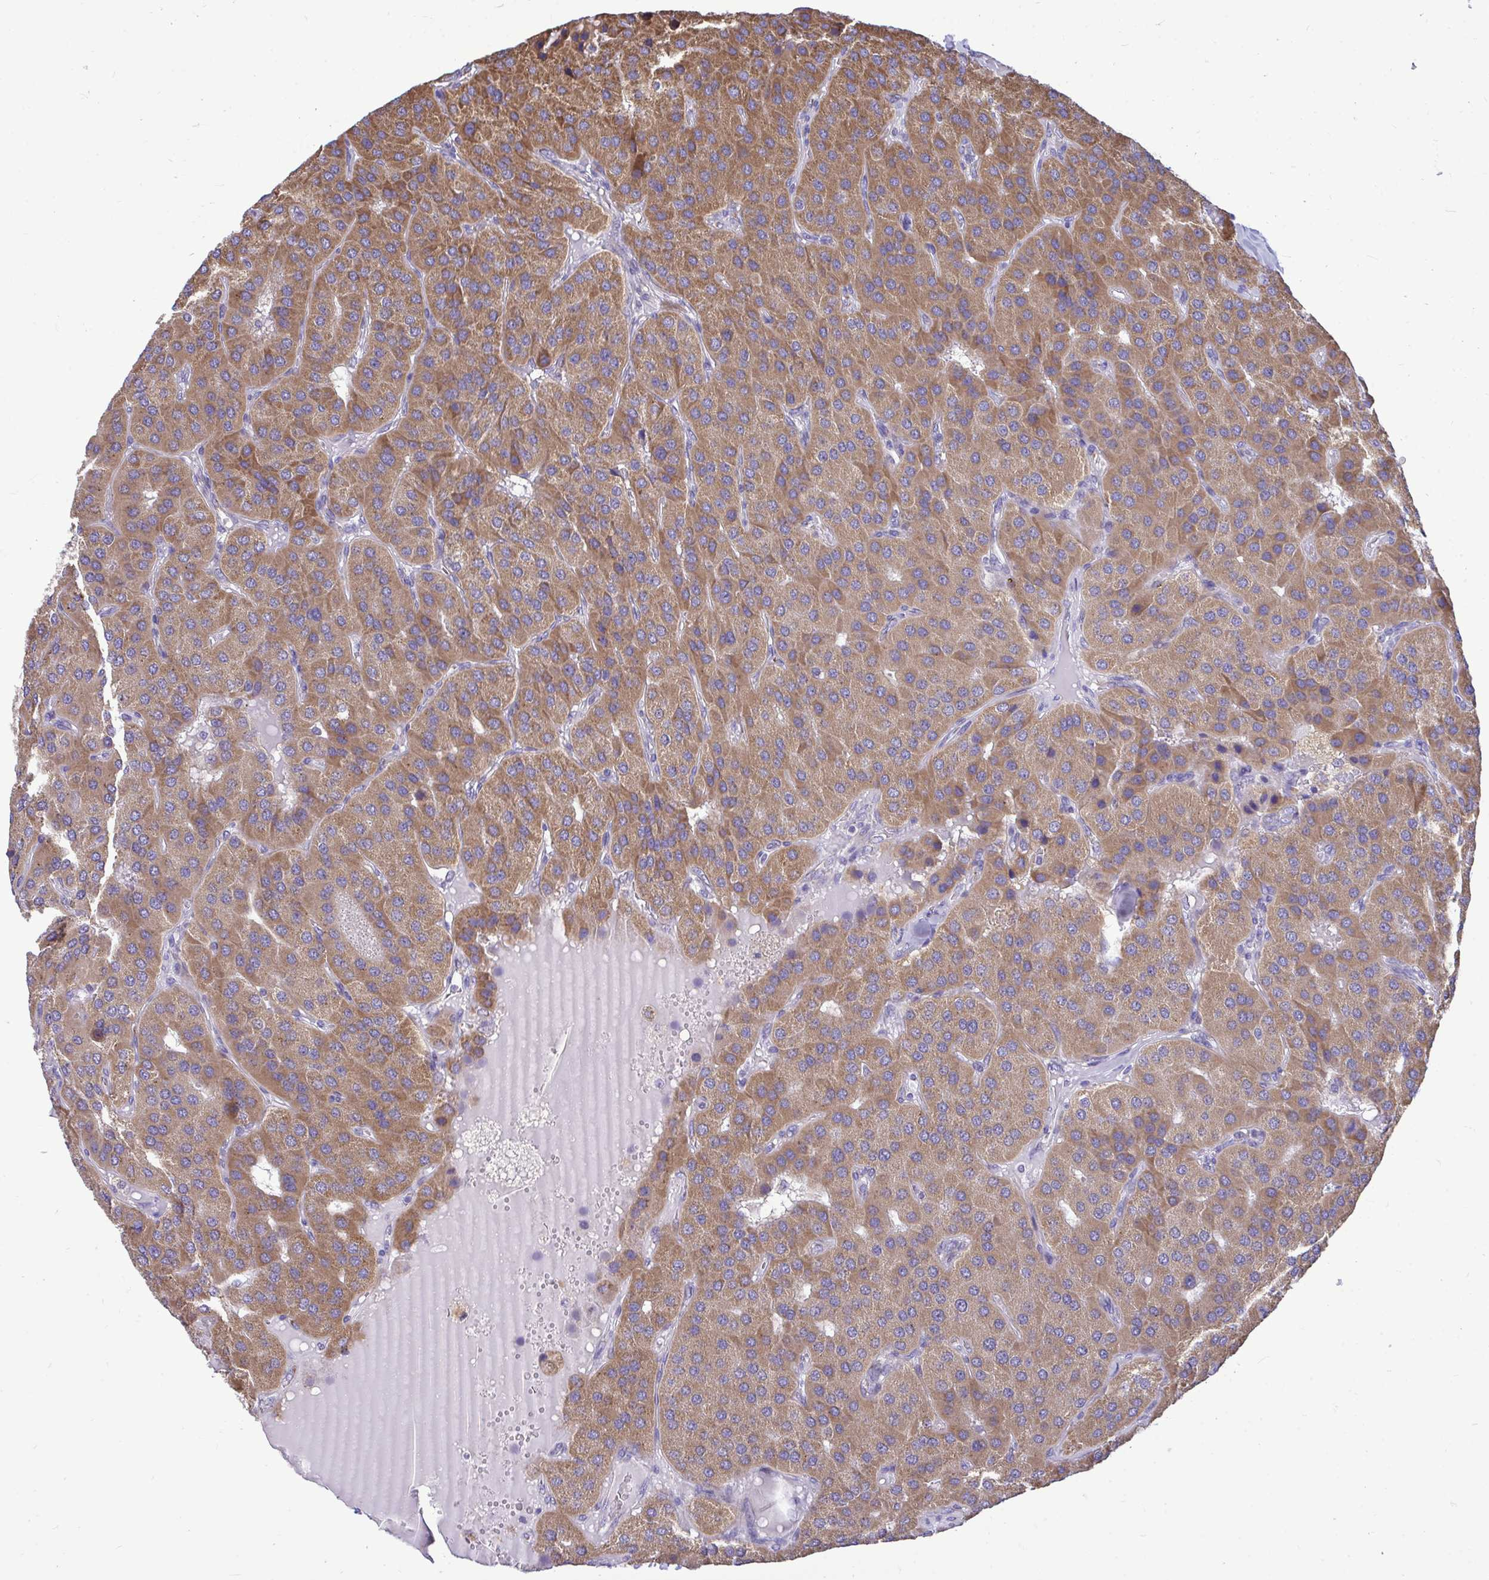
{"staining": {"intensity": "moderate", "quantity": ">75%", "location": "cytoplasmic/membranous"}, "tissue": "parathyroid gland", "cell_type": "Glandular cells", "image_type": "normal", "snomed": [{"axis": "morphology", "description": "Normal tissue, NOS"}, {"axis": "morphology", "description": "Adenoma, NOS"}, {"axis": "topography", "description": "Parathyroid gland"}], "caption": "Protein analysis of benign parathyroid gland shows moderate cytoplasmic/membranous positivity in about >75% of glandular cells.", "gene": "ENSG00000269547", "patient": {"sex": "female", "age": 86}}